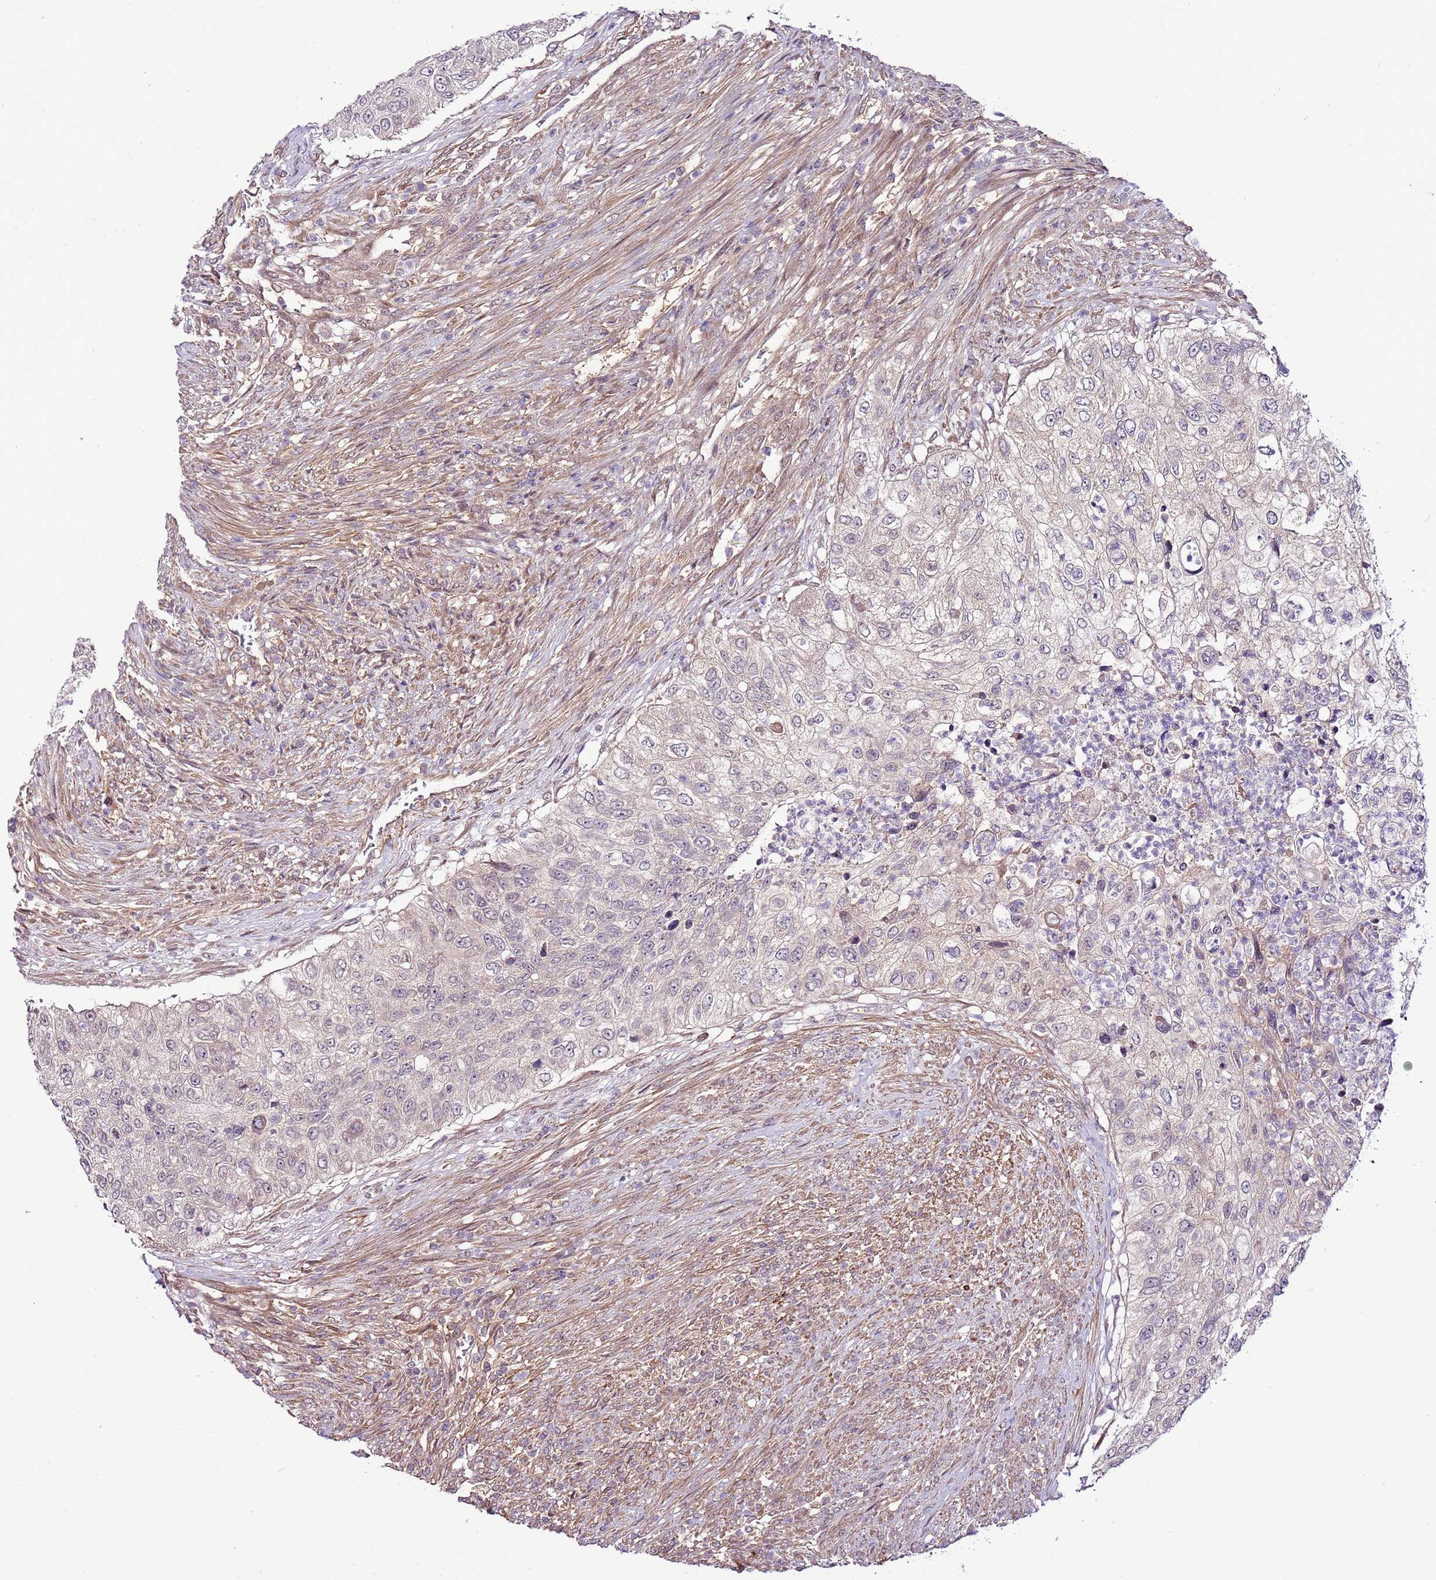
{"staining": {"intensity": "negative", "quantity": "none", "location": "none"}, "tissue": "urothelial cancer", "cell_type": "Tumor cells", "image_type": "cancer", "snomed": [{"axis": "morphology", "description": "Urothelial carcinoma, High grade"}, {"axis": "topography", "description": "Urinary bladder"}], "caption": "Tumor cells show no significant staining in urothelial carcinoma (high-grade). (DAB (3,3'-diaminobenzidine) immunohistochemistry (IHC), high magnification).", "gene": "SCARA3", "patient": {"sex": "female", "age": 60}}